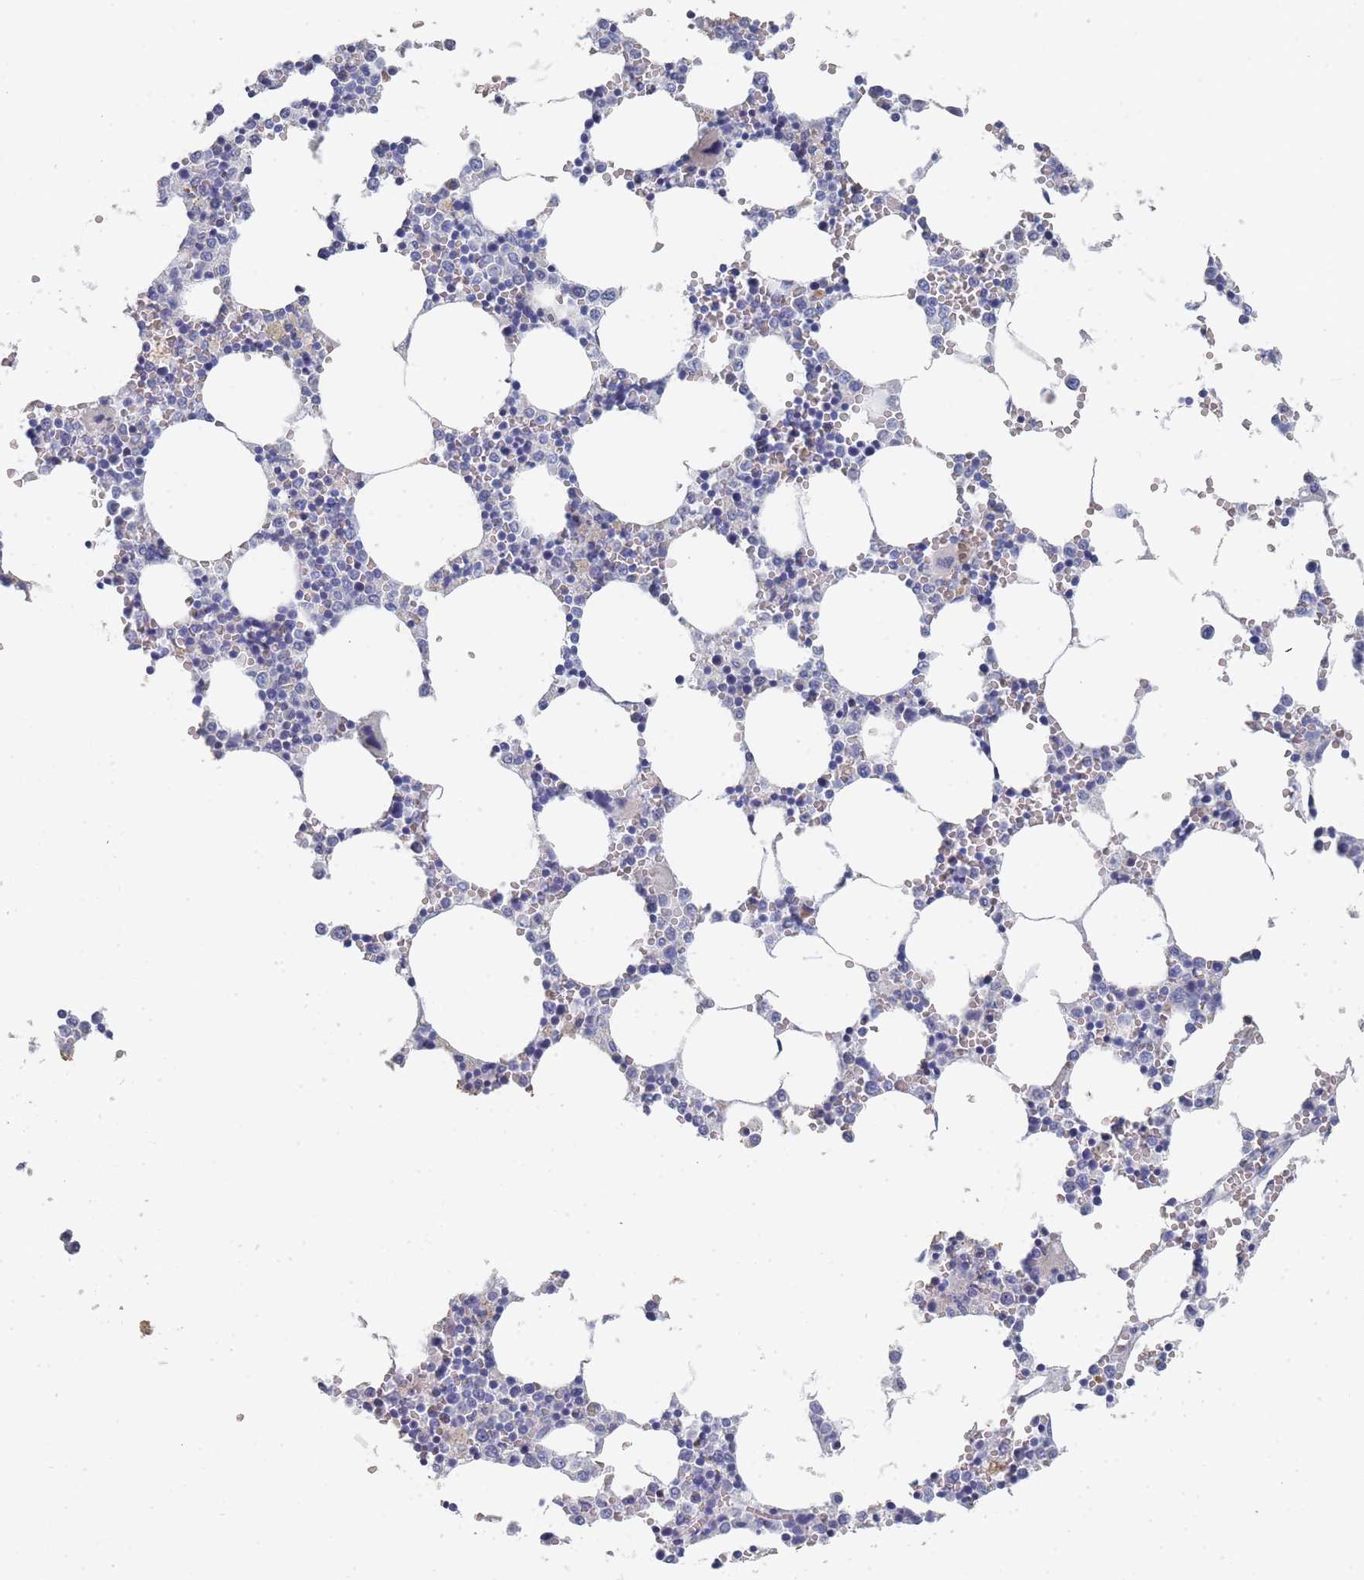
{"staining": {"intensity": "negative", "quantity": "none", "location": "none"}, "tissue": "bone marrow", "cell_type": "Hematopoietic cells", "image_type": "normal", "snomed": [{"axis": "morphology", "description": "Normal tissue, NOS"}, {"axis": "topography", "description": "Bone marrow"}], "caption": "Immunohistochemistry (IHC) of benign bone marrow shows no expression in hematopoietic cells. (Stains: DAB (3,3'-diaminobenzidine) IHC with hematoxylin counter stain, Microscopy: brightfield microscopy at high magnification).", "gene": "ACAD11", "patient": {"sex": "female", "age": 64}}